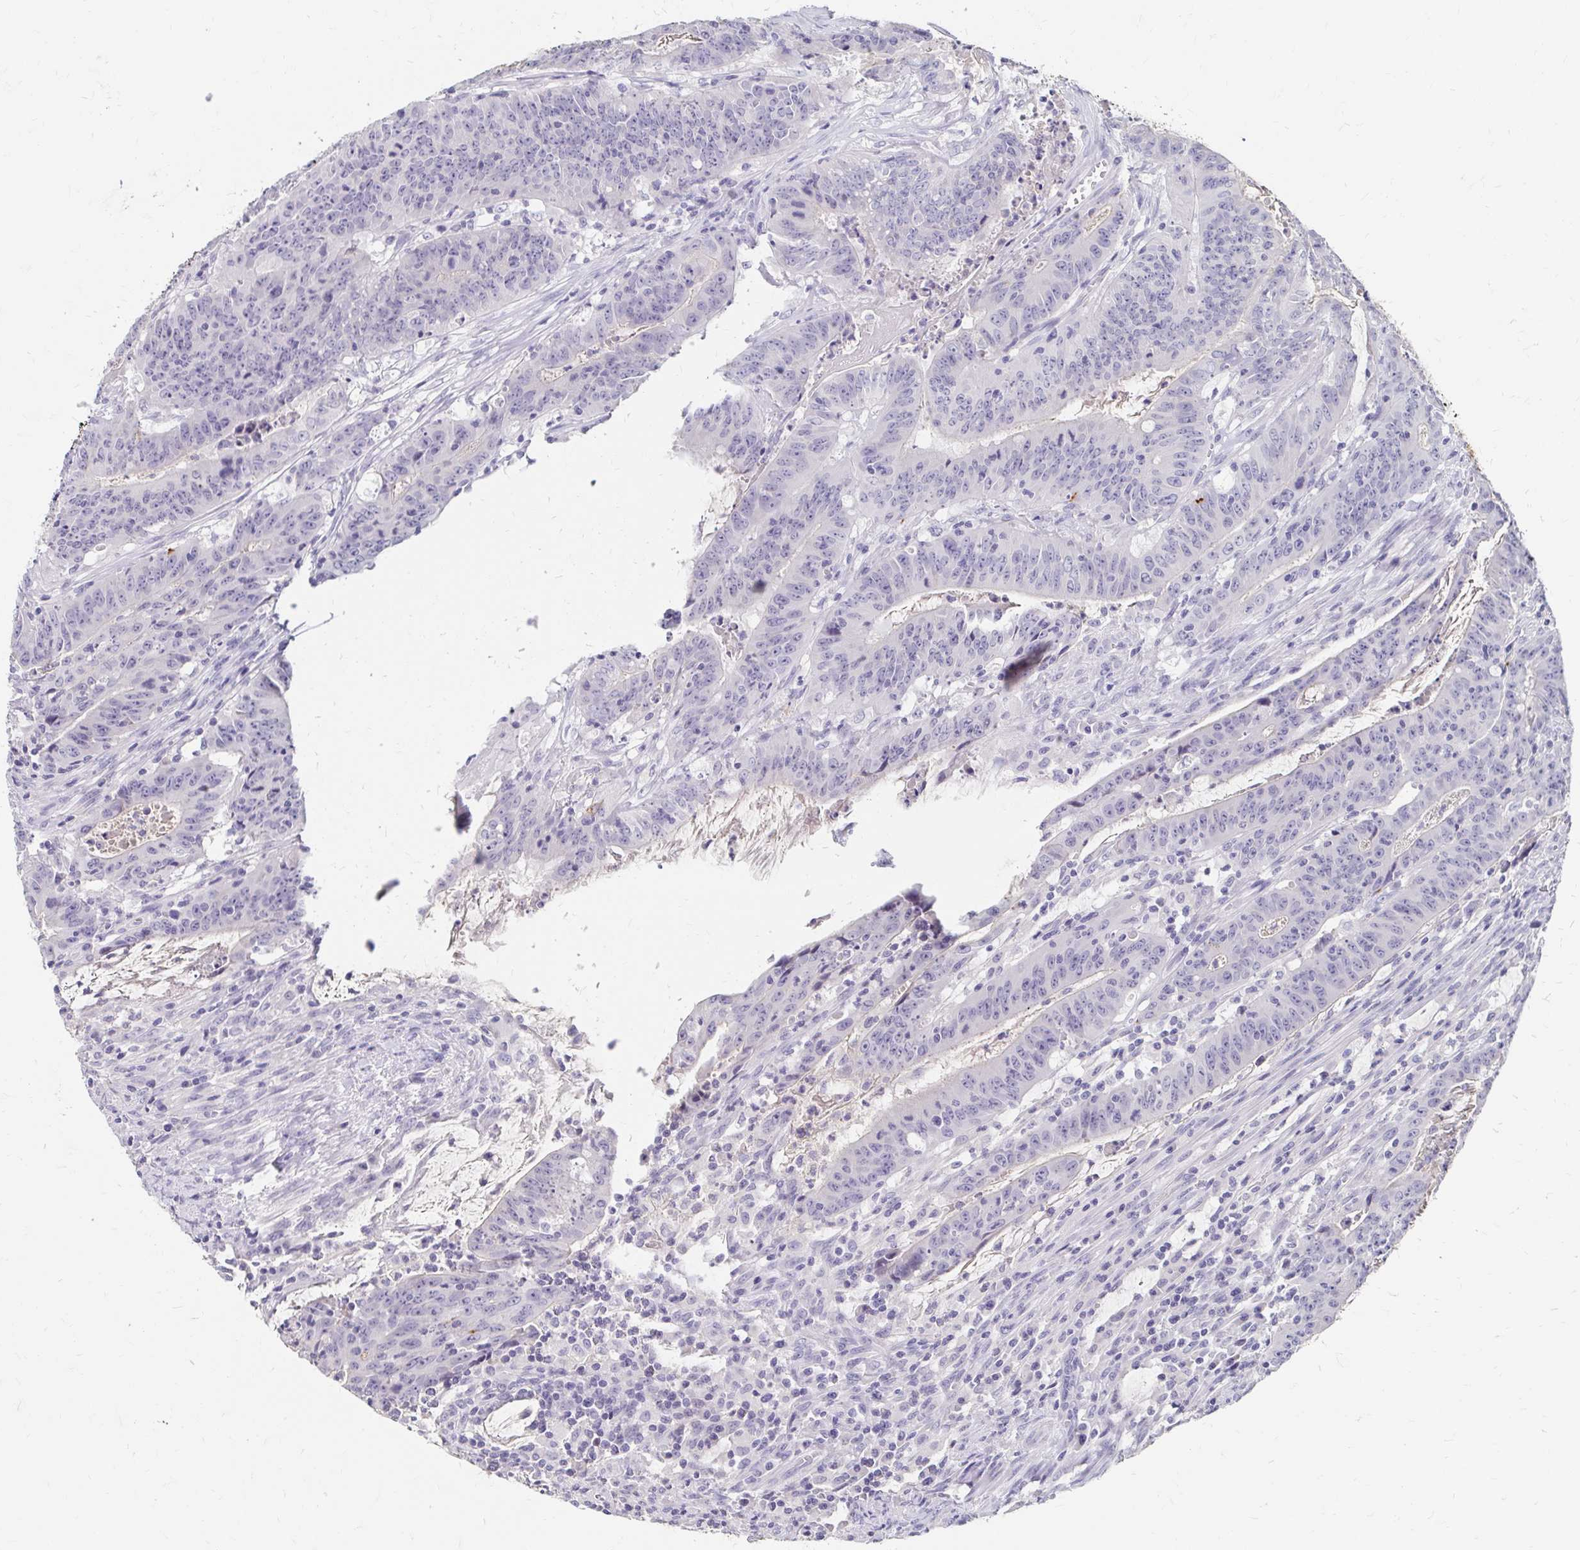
{"staining": {"intensity": "negative", "quantity": "none", "location": "none"}, "tissue": "colorectal cancer", "cell_type": "Tumor cells", "image_type": "cancer", "snomed": [{"axis": "morphology", "description": "Adenocarcinoma, NOS"}, {"axis": "topography", "description": "Colon"}], "caption": "This is an immunohistochemistry photomicrograph of colorectal cancer. There is no positivity in tumor cells.", "gene": "SCG3", "patient": {"sex": "male", "age": 33}}